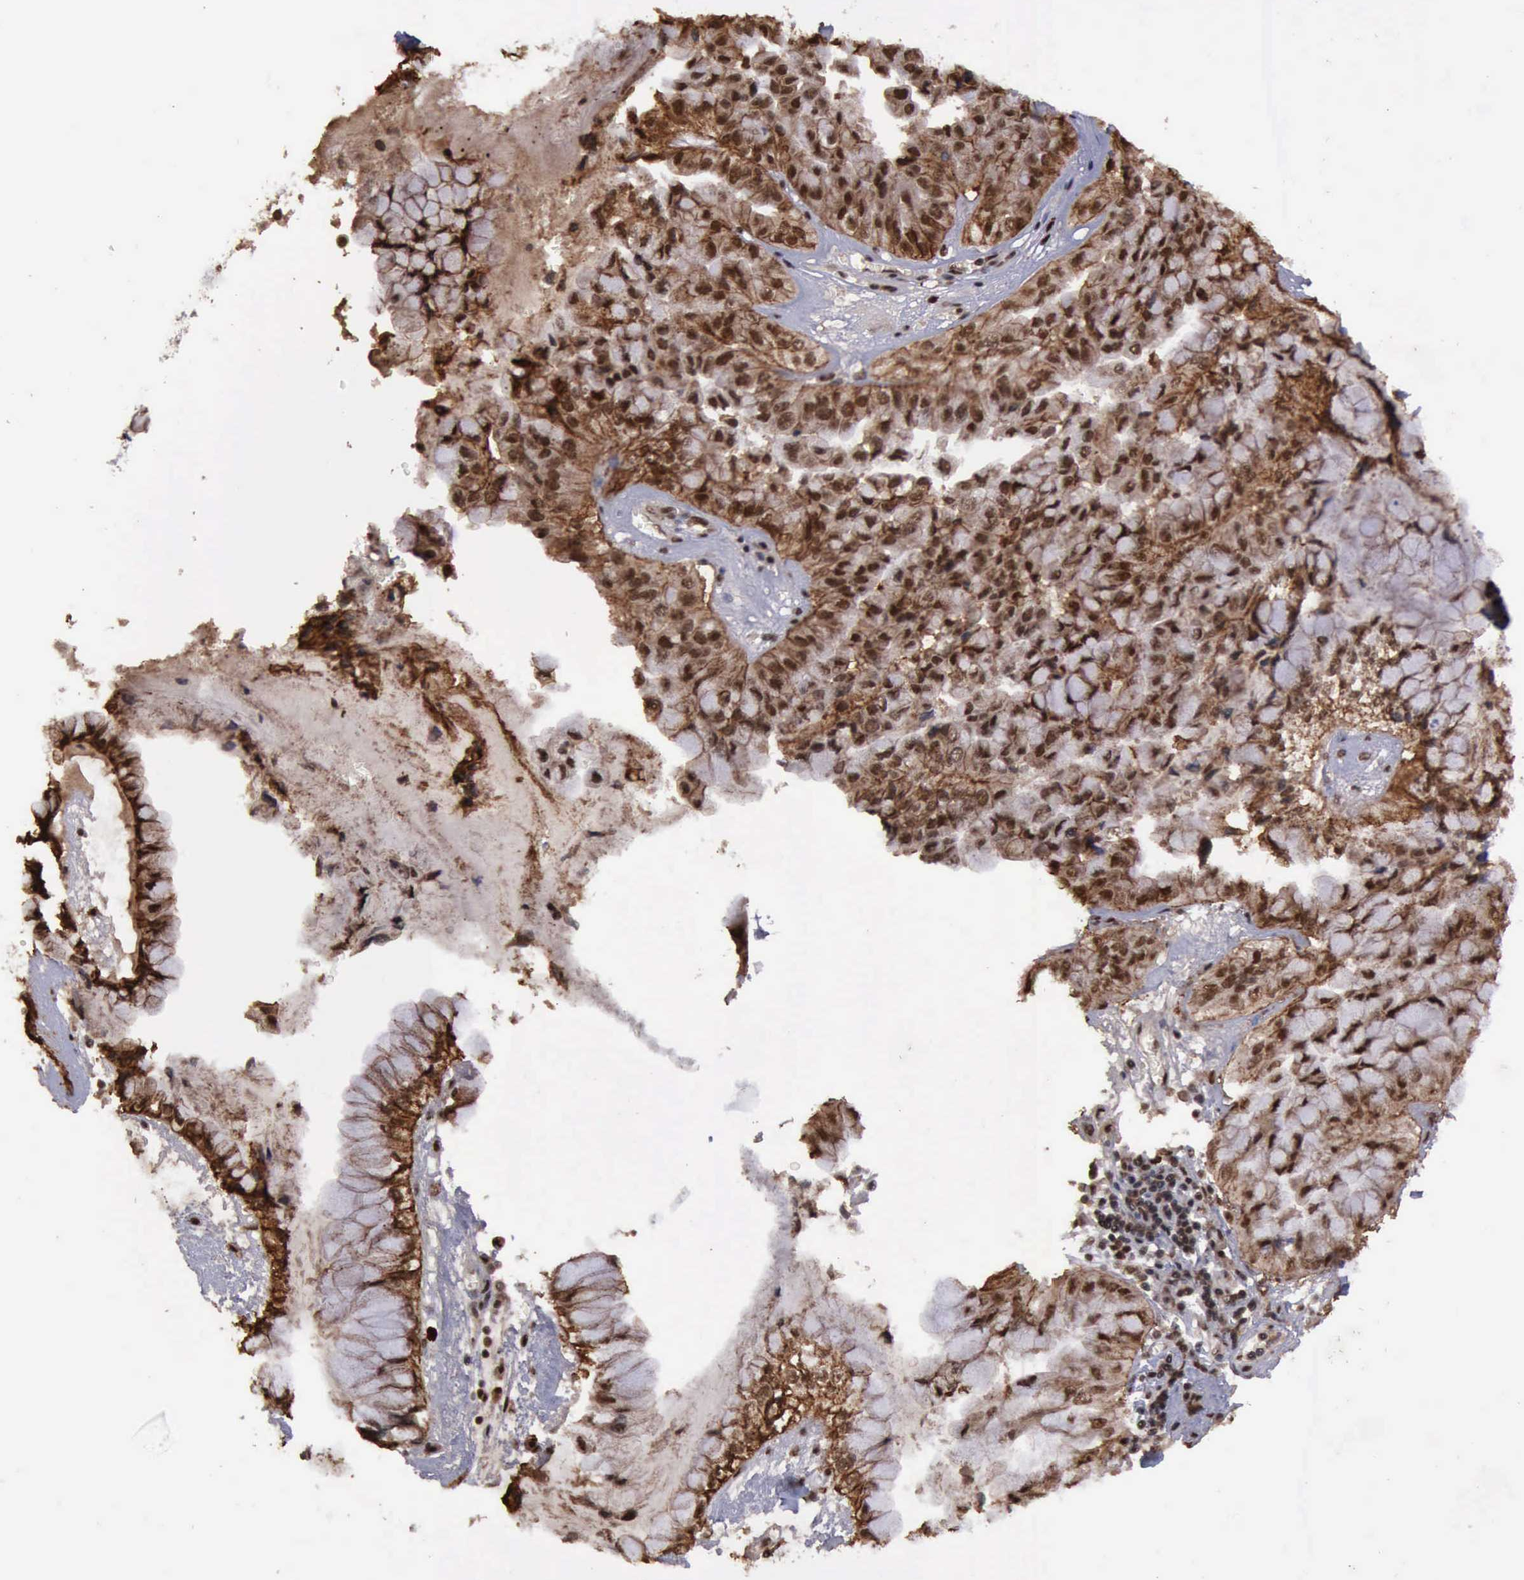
{"staining": {"intensity": "strong", "quantity": ">75%", "location": "cytoplasmic/membranous,nuclear"}, "tissue": "liver cancer", "cell_type": "Tumor cells", "image_type": "cancer", "snomed": [{"axis": "morphology", "description": "Cholangiocarcinoma"}, {"axis": "topography", "description": "Liver"}], "caption": "Strong cytoplasmic/membranous and nuclear positivity for a protein is present in approximately >75% of tumor cells of liver cancer using IHC.", "gene": "TRMT2A", "patient": {"sex": "female", "age": 79}}